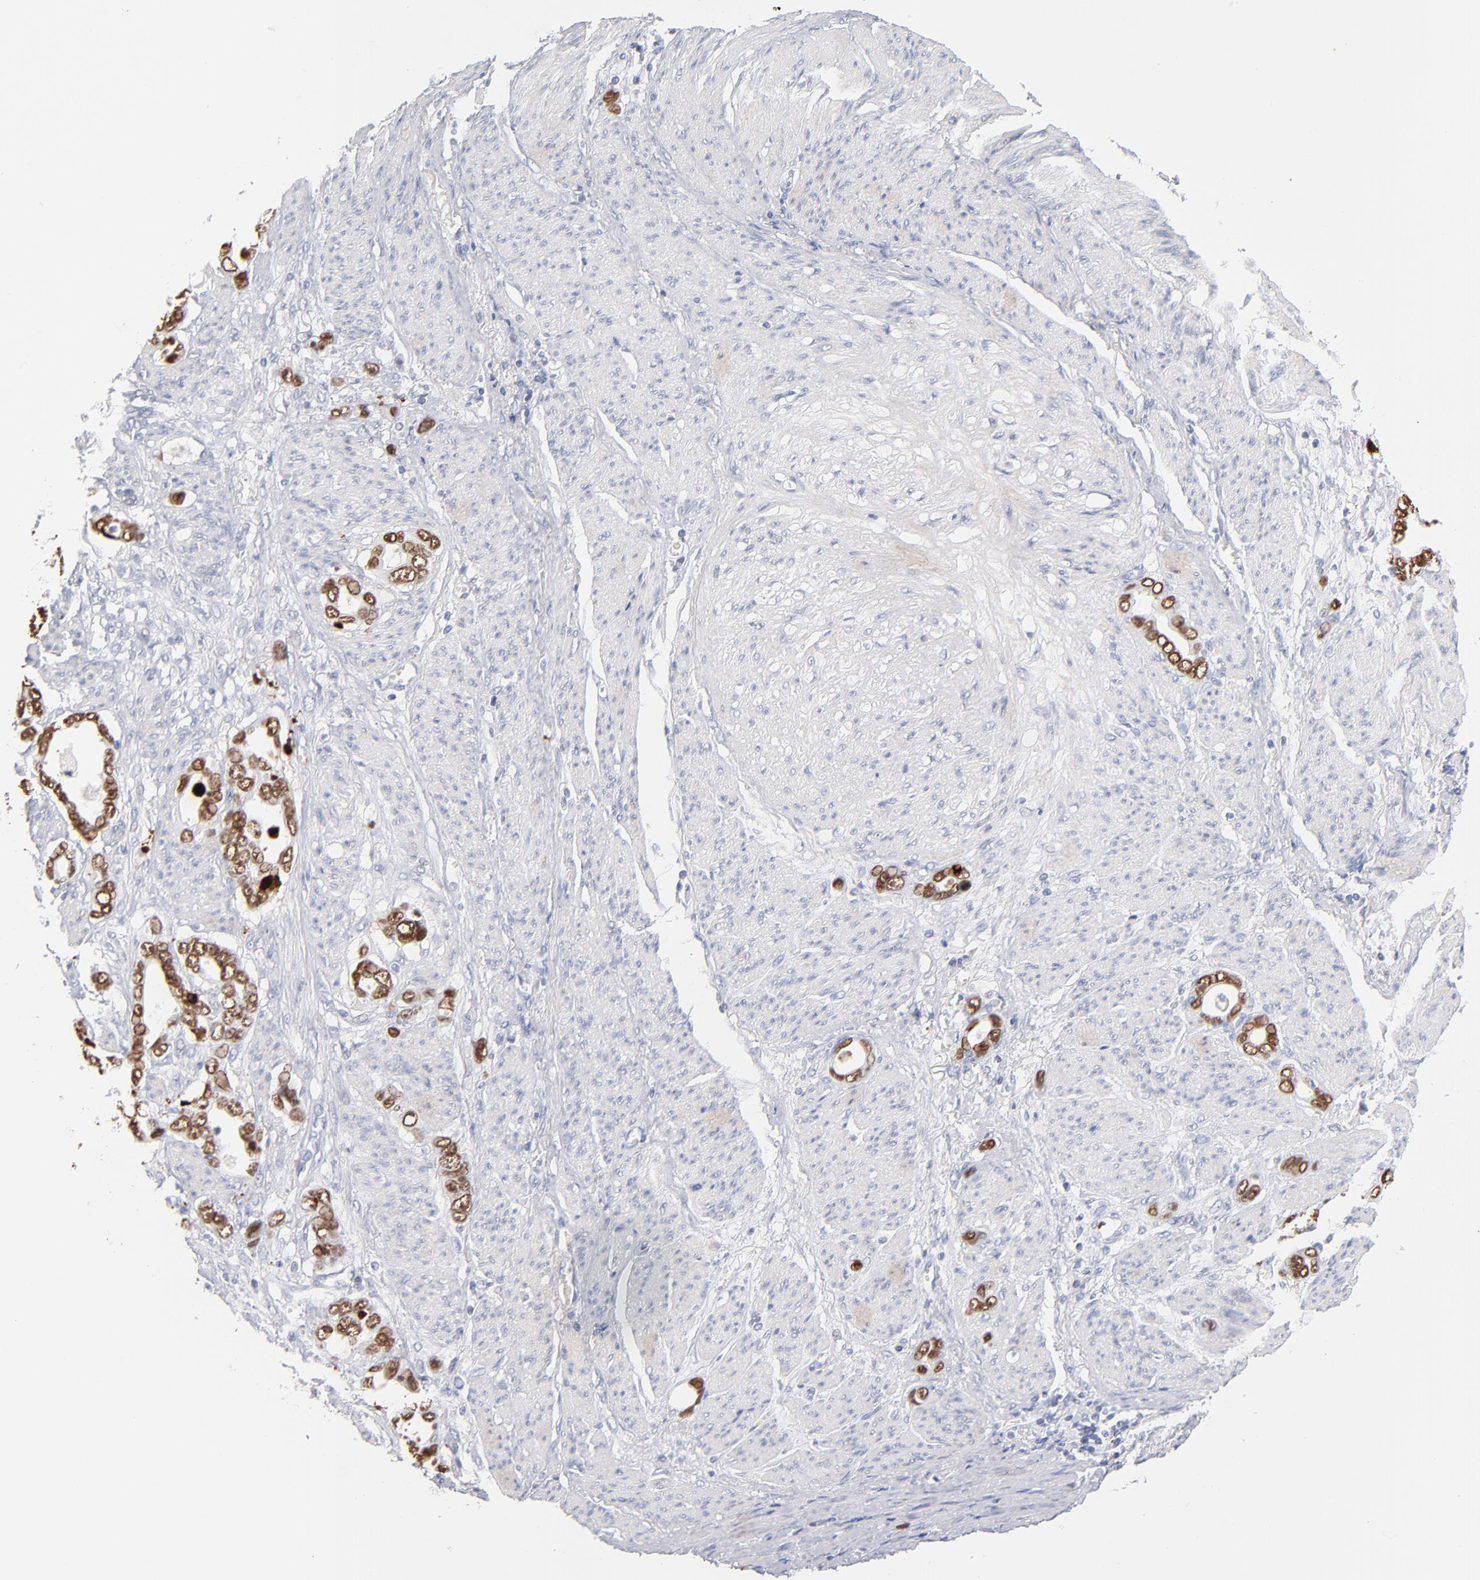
{"staining": {"intensity": "moderate", "quantity": ">75%", "location": "nuclear"}, "tissue": "stomach cancer", "cell_type": "Tumor cells", "image_type": "cancer", "snomed": [{"axis": "morphology", "description": "Adenocarcinoma, NOS"}, {"axis": "topography", "description": "Stomach"}], "caption": "Approximately >75% of tumor cells in stomach adenocarcinoma reveal moderate nuclear protein expression as visualized by brown immunohistochemical staining.", "gene": "PARP1", "patient": {"sex": "male", "age": 78}}